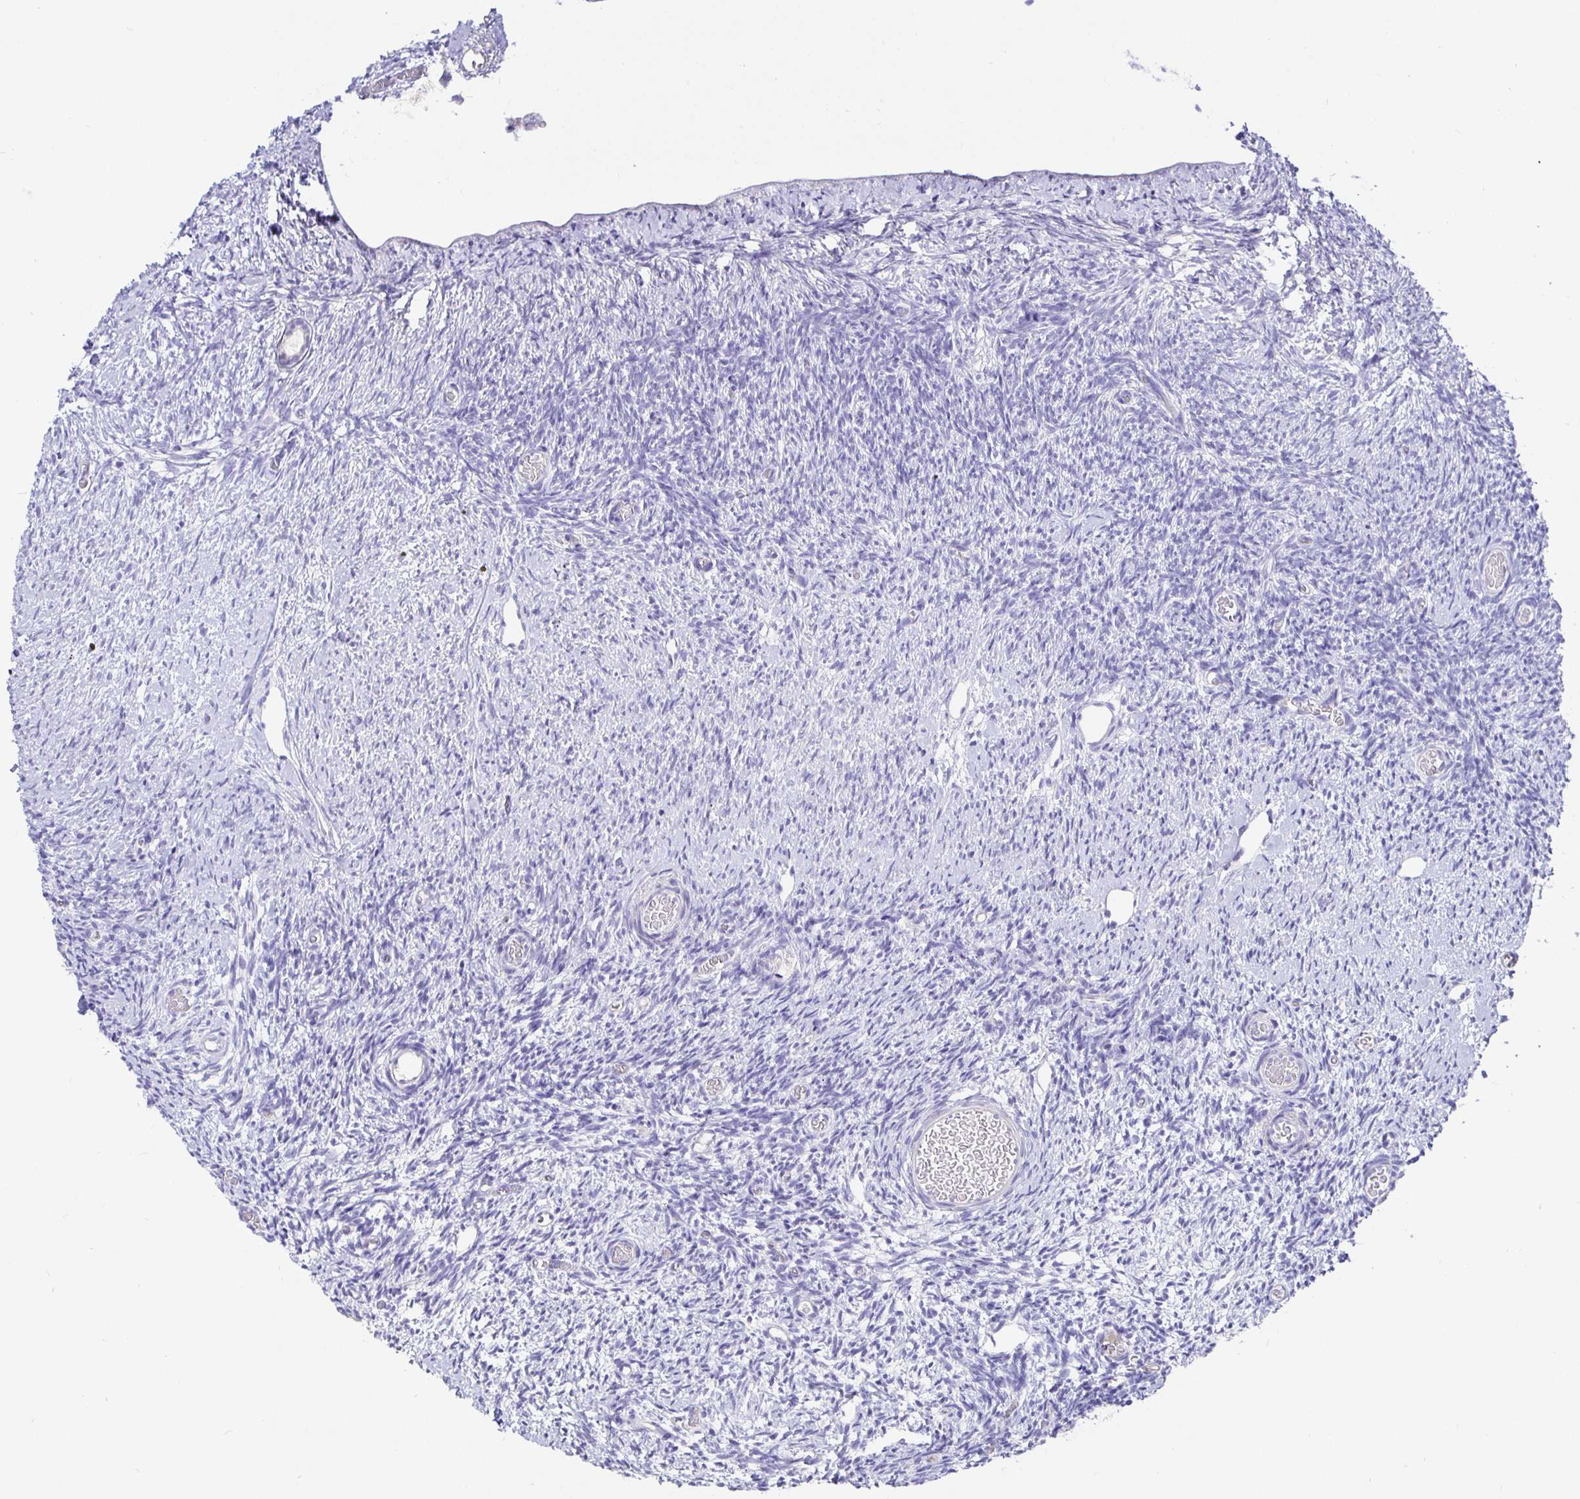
{"staining": {"intensity": "negative", "quantity": "none", "location": "none"}, "tissue": "ovary", "cell_type": "Follicle cells", "image_type": "normal", "snomed": [{"axis": "morphology", "description": "Normal tissue, NOS"}, {"axis": "topography", "description": "Ovary"}], "caption": "Immunohistochemistry photomicrograph of normal ovary: human ovary stained with DAB displays no significant protein staining in follicle cells.", "gene": "TPTE", "patient": {"sex": "female", "age": 39}}